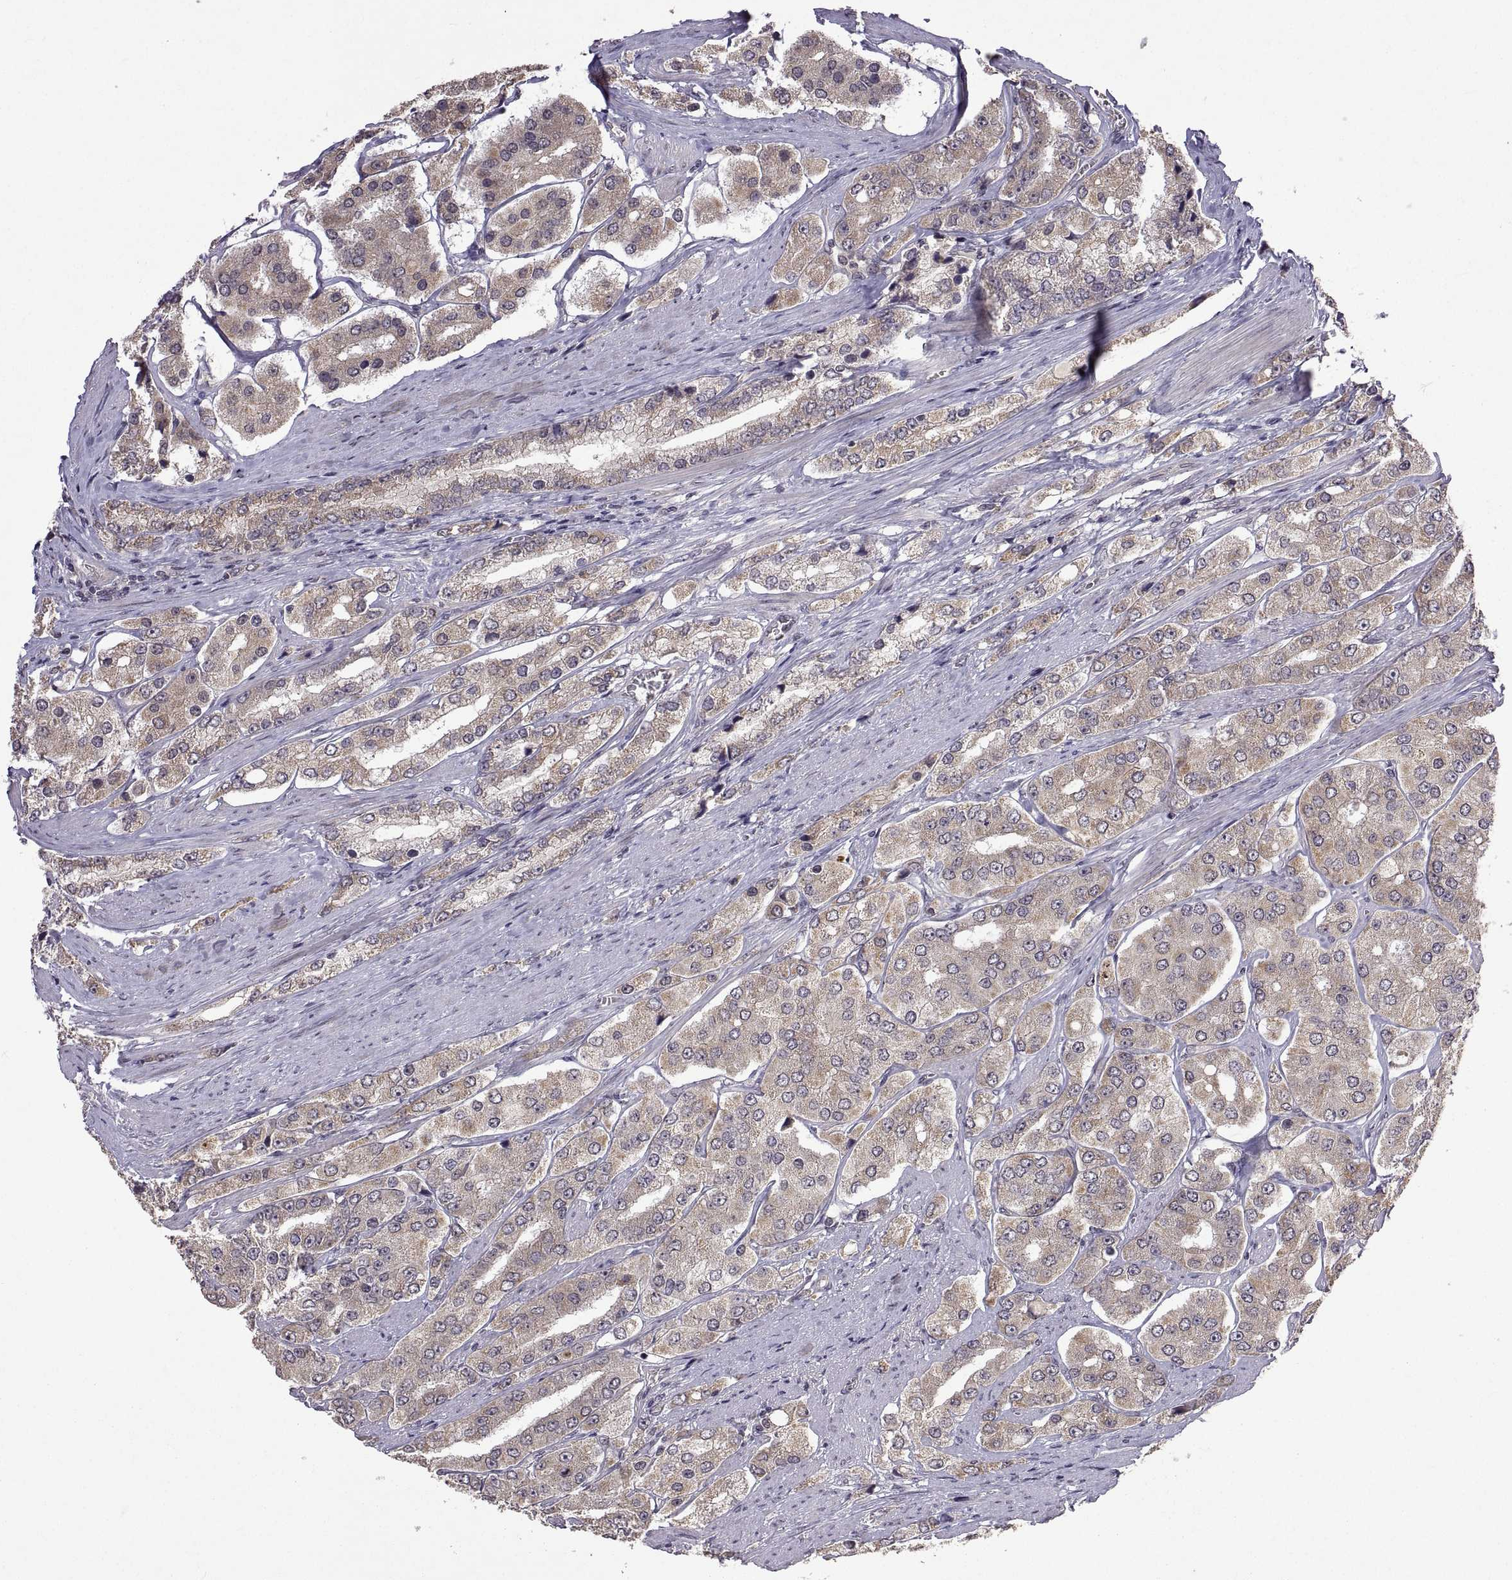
{"staining": {"intensity": "moderate", "quantity": "25%-75%", "location": "cytoplasmic/membranous"}, "tissue": "prostate cancer", "cell_type": "Tumor cells", "image_type": "cancer", "snomed": [{"axis": "morphology", "description": "Adenocarcinoma, Low grade"}, {"axis": "topography", "description": "Prostate"}], "caption": "Brown immunohistochemical staining in prostate cancer displays moderate cytoplasmic/membranous expression in approximately 25%-75% of tumor cells.", "gene": "LAMA1", "patient": {"sex": "male", "age": 69}}